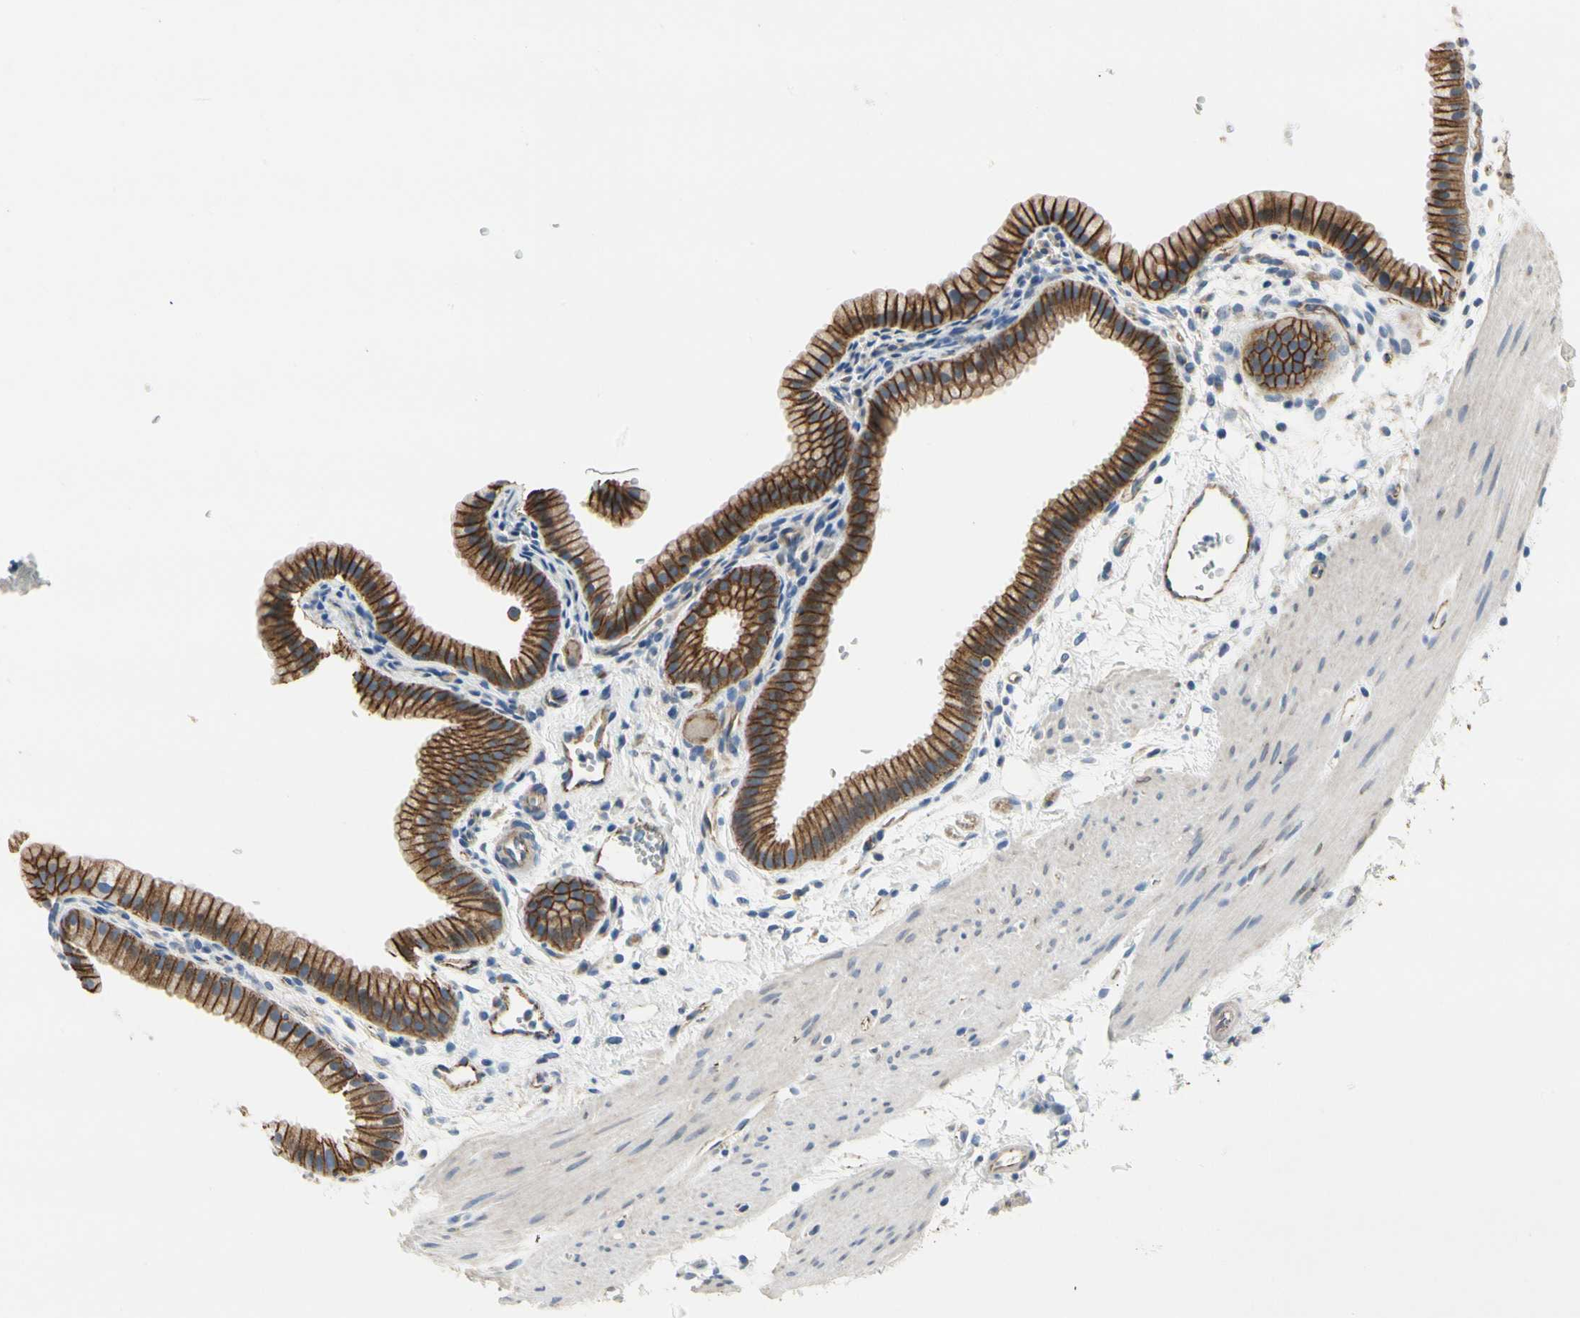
{"staining": {"intensity": "strong", "quantity": ">75%", "location": "cytoplasmic/membranous"}, "tissue": "gallbladder", "cell_type": "Glandular cells", "image_type": "normal", "snomed": [{"axis": "morphology", "description": "Normal tissue, NOS"}, {"axis": "topography", "description": "Gallbladder"}], "caption": "Protein expression analysis of unremarkable human gallbladder reveals strong cytoplasmic/membranous staining in approximately >75% of glandular cells. (brown staining indicates protein expression, while blue staining denotes nuclei).", "gene": "LGR6", "patient": {"sex": "female", "age": 64}}